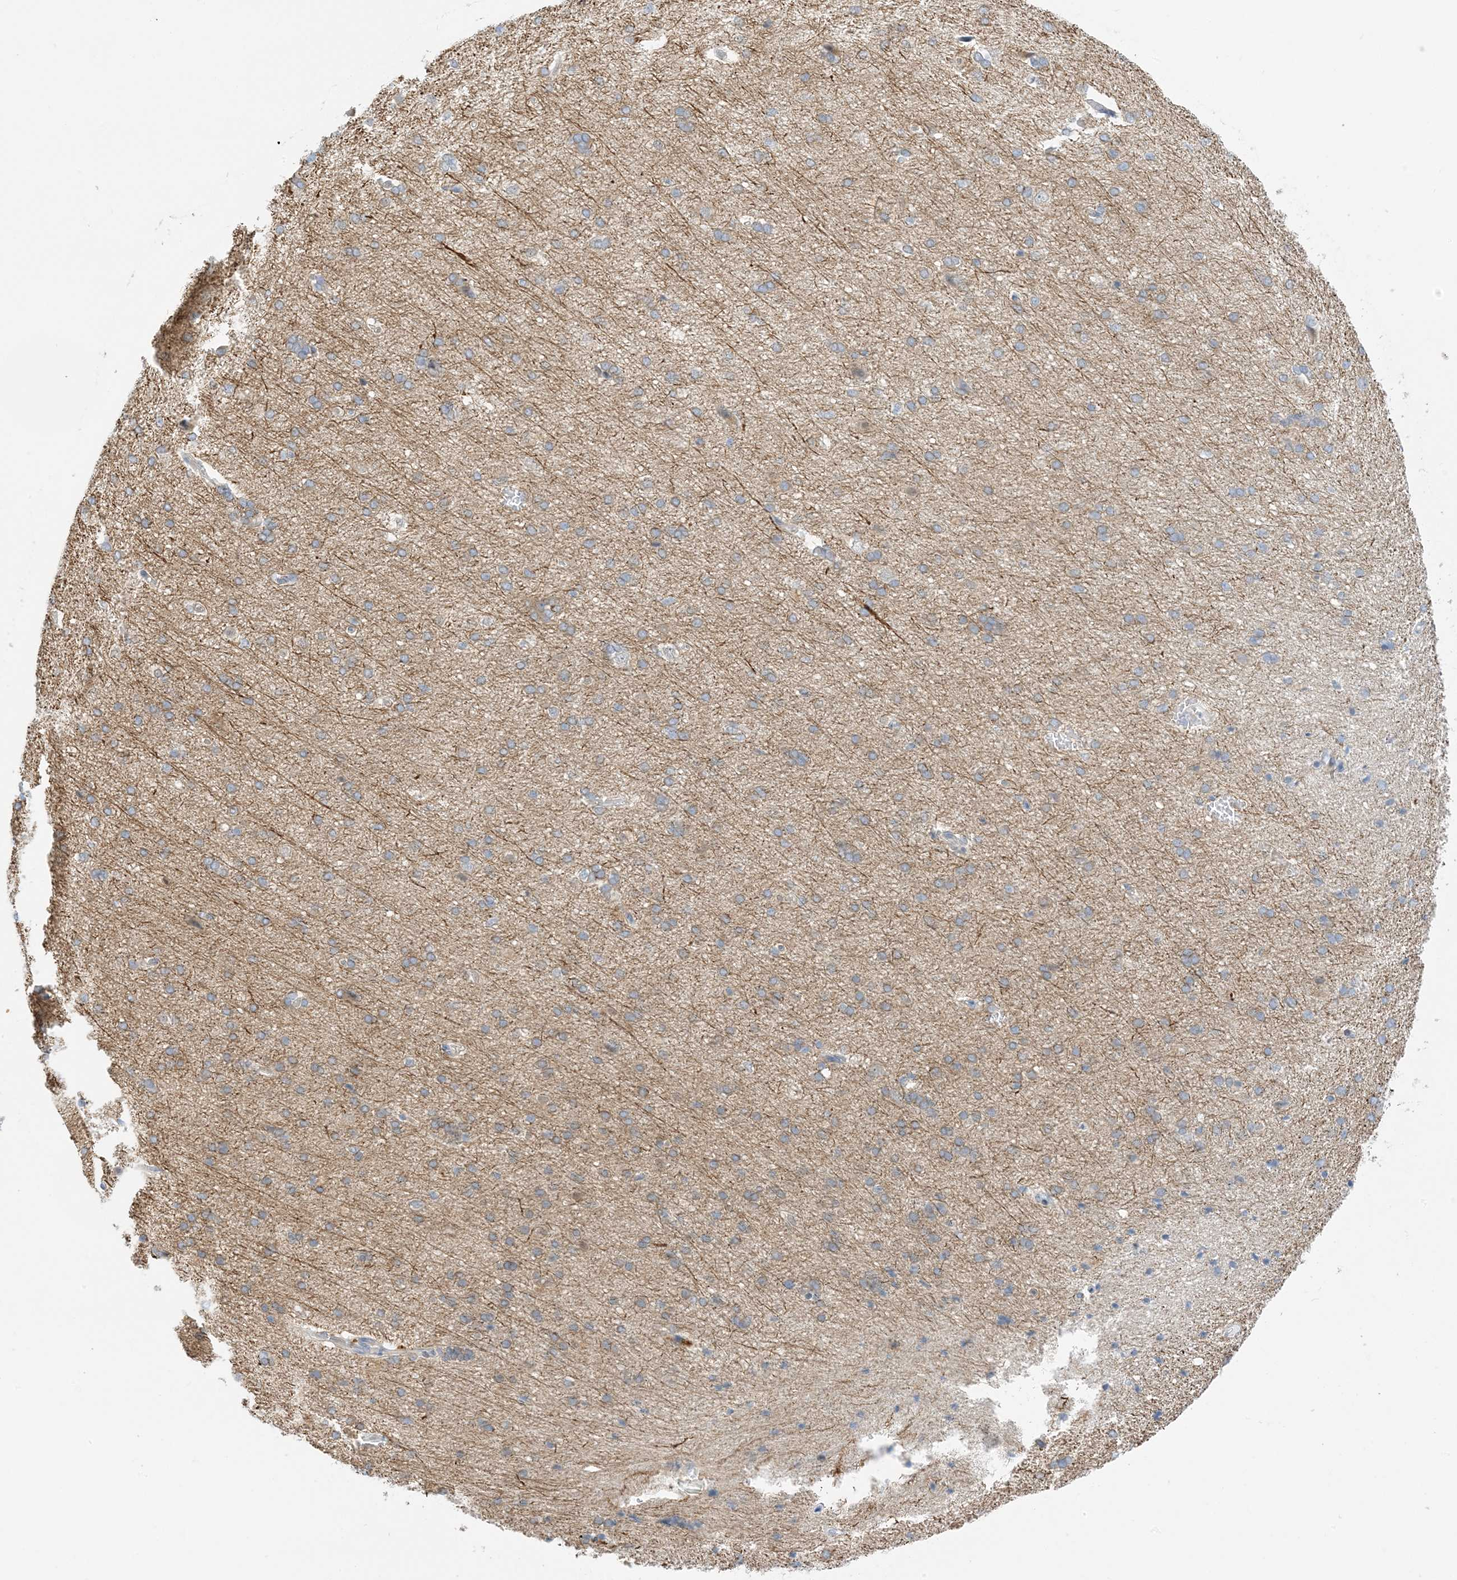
{"staining": {"intensity": "negative", "quantity": "none", "location": "none"}, "tissue": "cerebral cortex", "cell_type": "Endothelial cells", "image_type": "normal", "snomed": [{"axis": "morphology", "description": "Normal tissue, NOS"}, {"axis": "topography", "description": "Cerebral cortex"}], "caption": "This is an immunohistochemistry histopathology image of unremarkable human cerebral cortex. There is no expression in endothelial cells.", "gene": "KIFBP", "patient": {"sex": "male", "age": 62}}